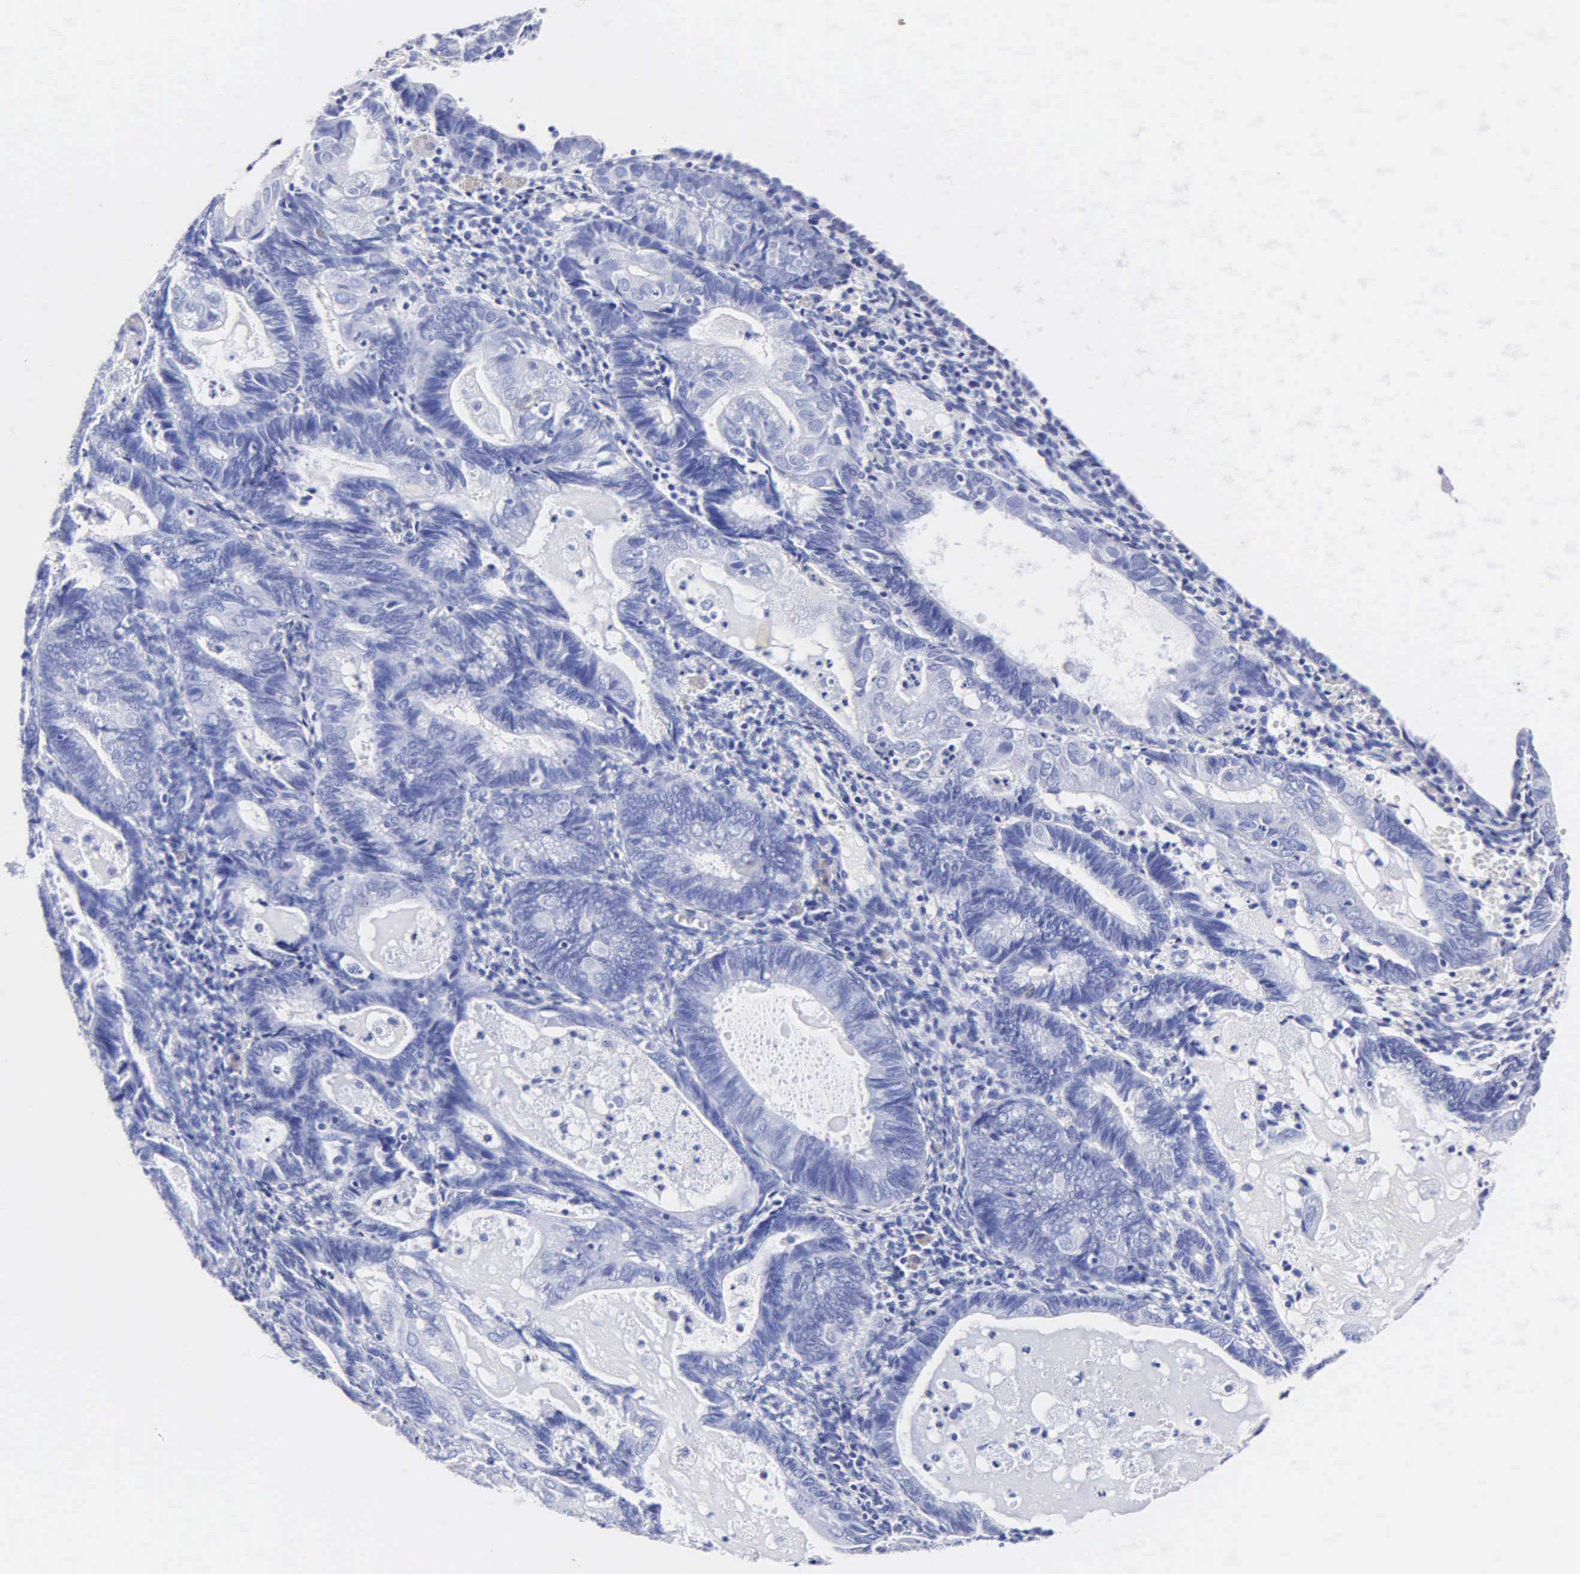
{"staining": {"intensity": "negative", "quantity": "none", "location": "none"}, "tissue": "endometrial cancer", "cell_type": "Tumor cells", "image_type": "cancer", "snomed": [{"axis": "morphology", "description": "Adenocarcinoma, NOS"}, {"axis": "topography", "description": "Endometrium"}], "caption": "This micrograph is of endometrial cancer stained with IHC to label a protein in brown with the nuclei are counter-stained blue. There is no staining in tumor cells.", "gene": "MB", "patient": {"sex": "female", "age": 63}}